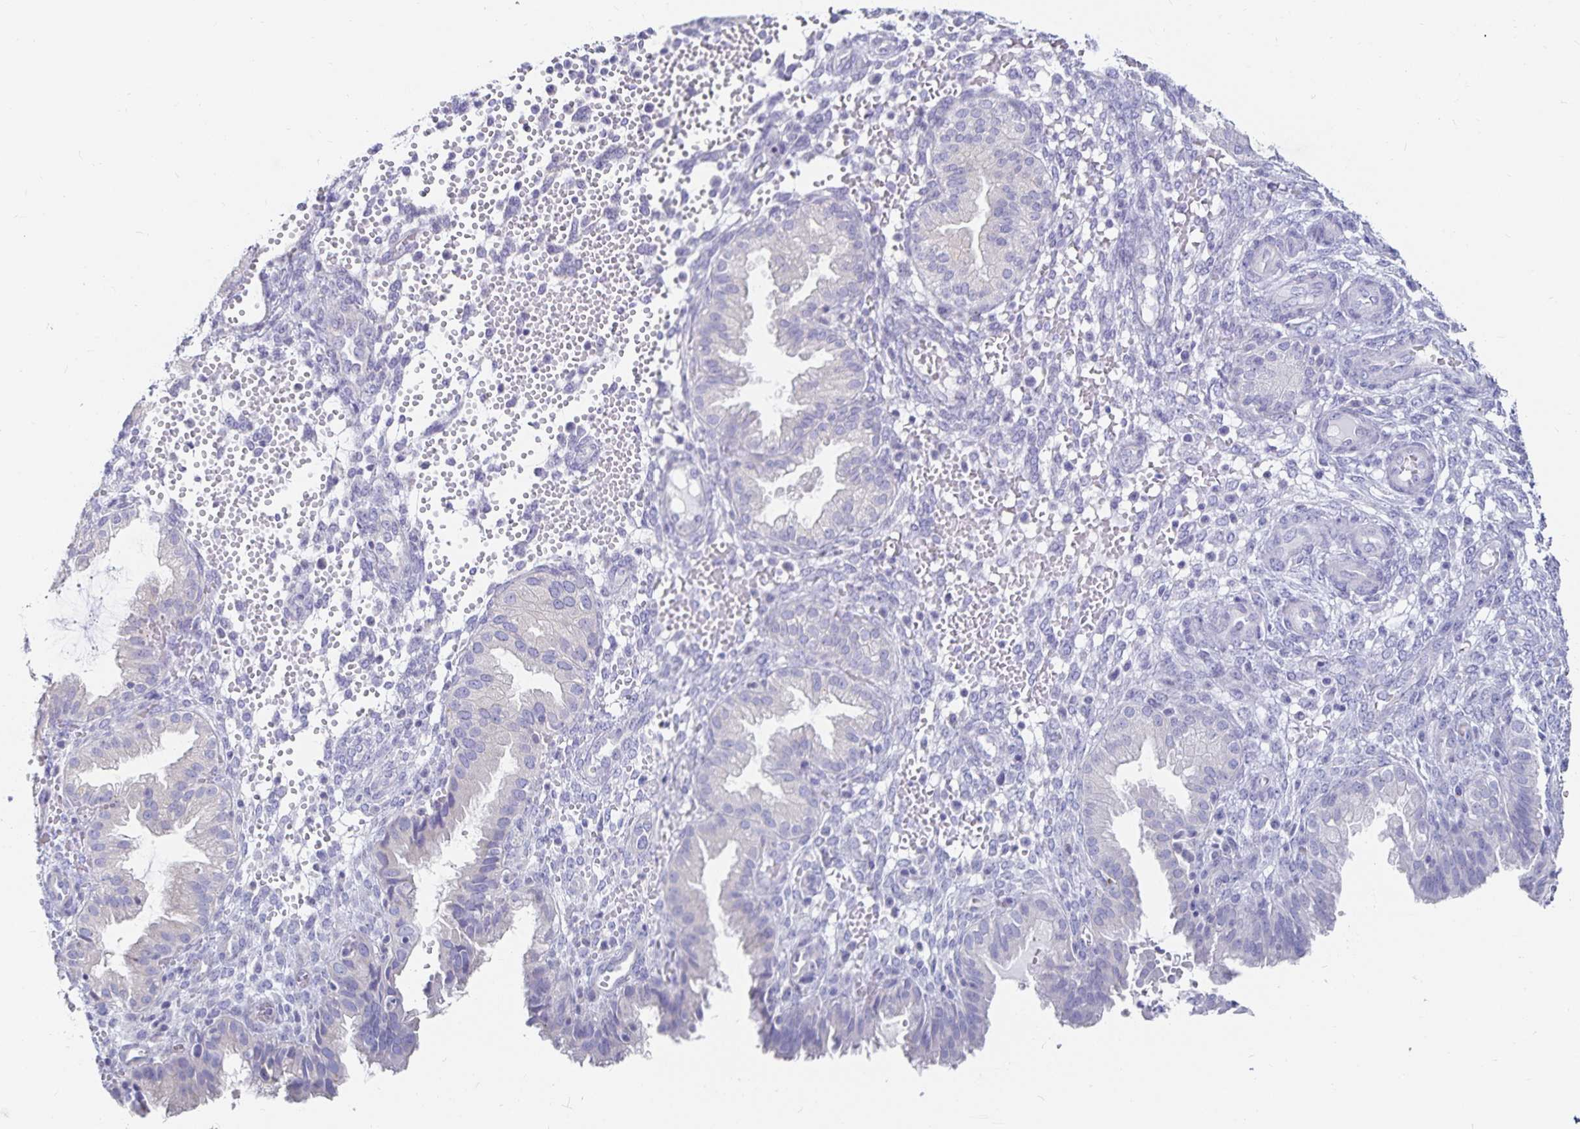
{"staining": {"intensity": "negative", "quantity": "none", "location": "none"}, "tissue": "endometrium", "cell_type": "Cells in endometrial stroma", "image_type": "normal", "snomed": [{"axis": "morphology", "description": "Normal tissue, NOS"}, {"axis": "topography", "description": "Endometrium"}], "caption": "The immunohistochemistry (IHC) image has no significant expression in cells in endometrial stroma of endometrium.", "gene": "TNIP1", "patient": {"sex": "female", "age": 33}}